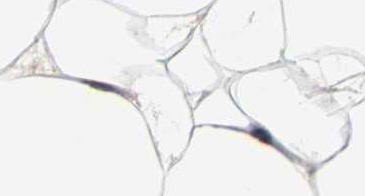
{"staining": {"intensity": "moderate", "quantity": ">75%", "location": "nuclear"}, "tissue": "adipose tissue", "cell_type": "Adipocytes", "image_type": "normal", "snomed": [{"axis": "morphology", "description": "Normal tissue, NOS"}, {"axis": "morphology", "description": "Duct carcinoma"}, {"axis": "topography", "description": "Breast"}, {"axis": "topography", "description": "Adipose tissue"}], "caption": "Protein expression analysis of benign adipose tissue demonstrates moderate nuclear positivity in approximately >75% of adipocytes. (IHC, brightfield microscopy, high magnification).", "gene": "RBM14", "patient": {"sex": "female", "age": 37}}